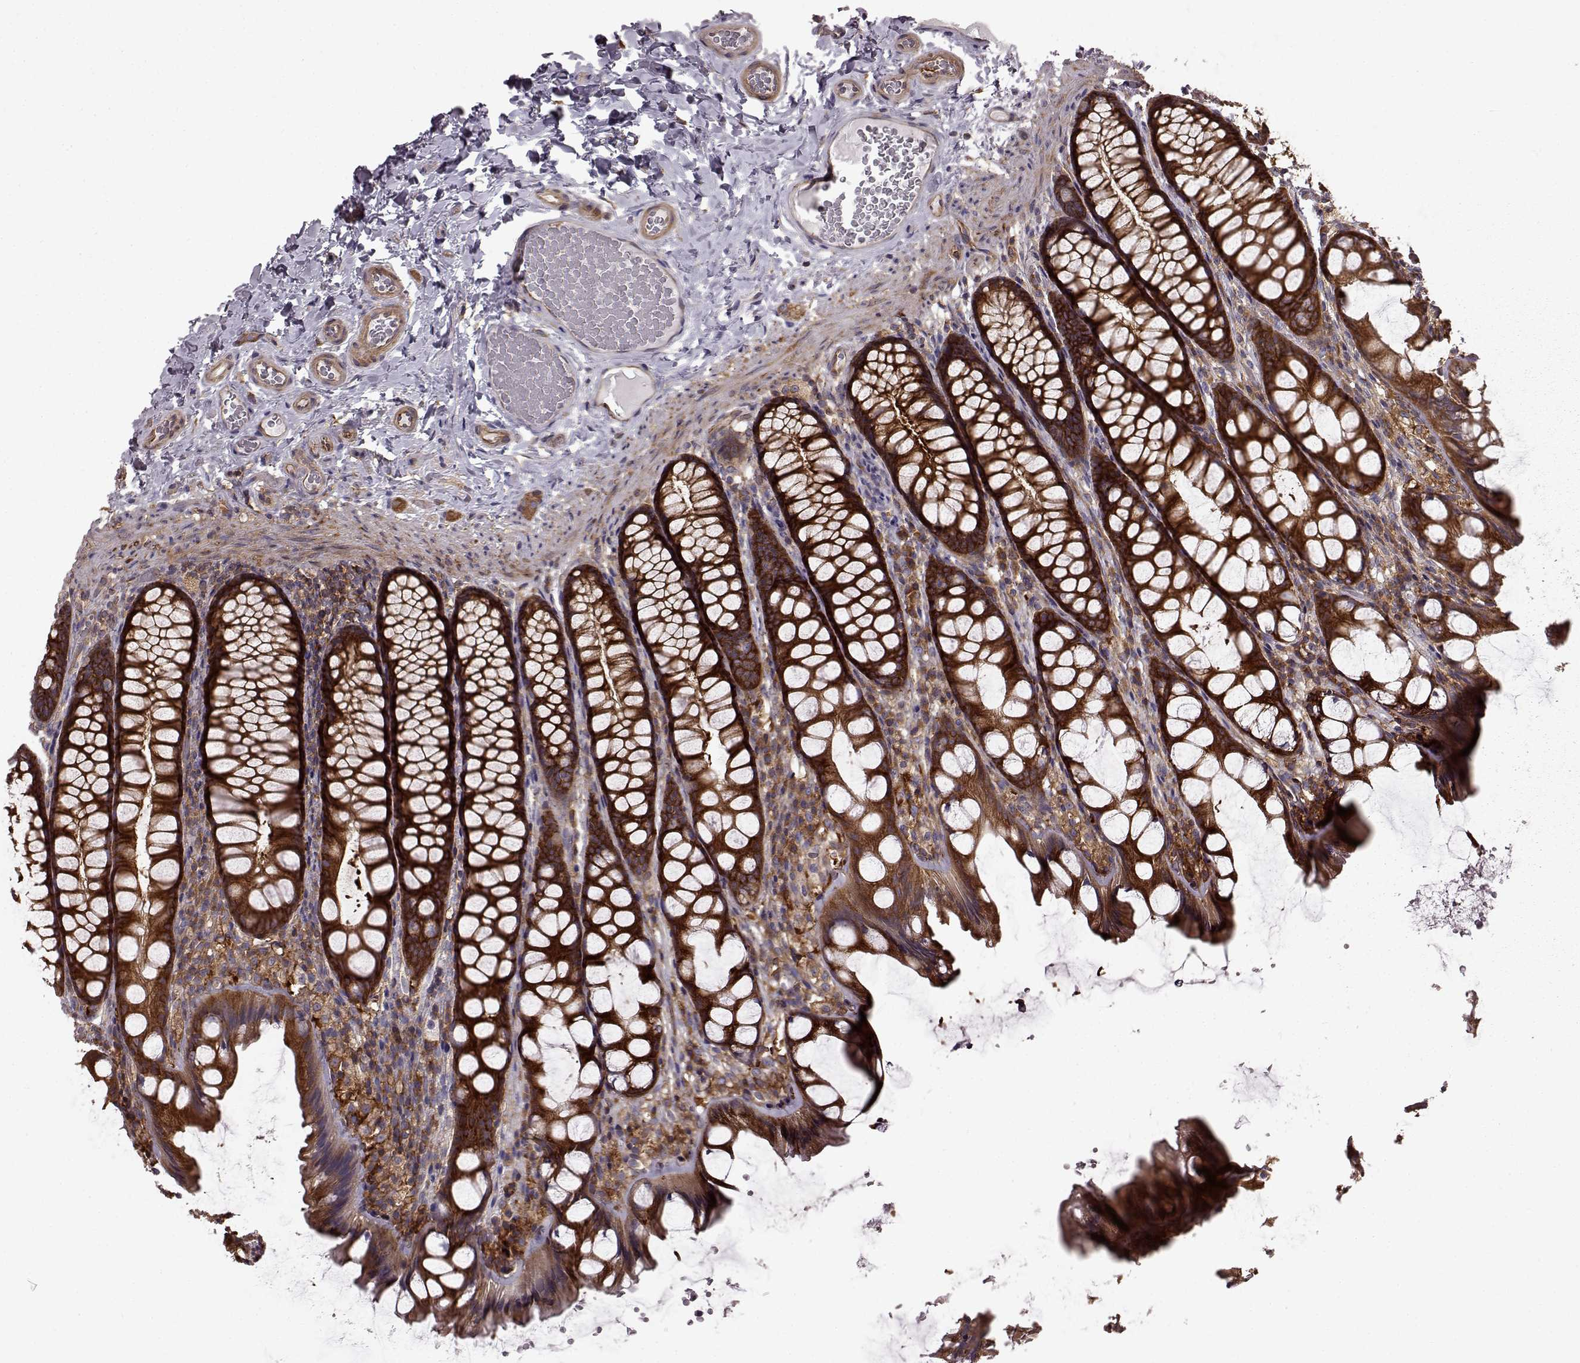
{"staining": {"intensity": "negative", "quantity": "none", "location": "none"}, "tissue": "colon", "cell_type": "Endothelial cells", "image_type": "normal", "snomed": [{"axis": "morphology", "description": "Normal tissue, NOS"}, {"axis": "topography", "description": "Colon"}], "caption": "Human colon stained for a protein using IHC exhibits no staining in endothelial cells.", "gene": "RABGAP1", "patient": {"sex": "male", "age": 47}}